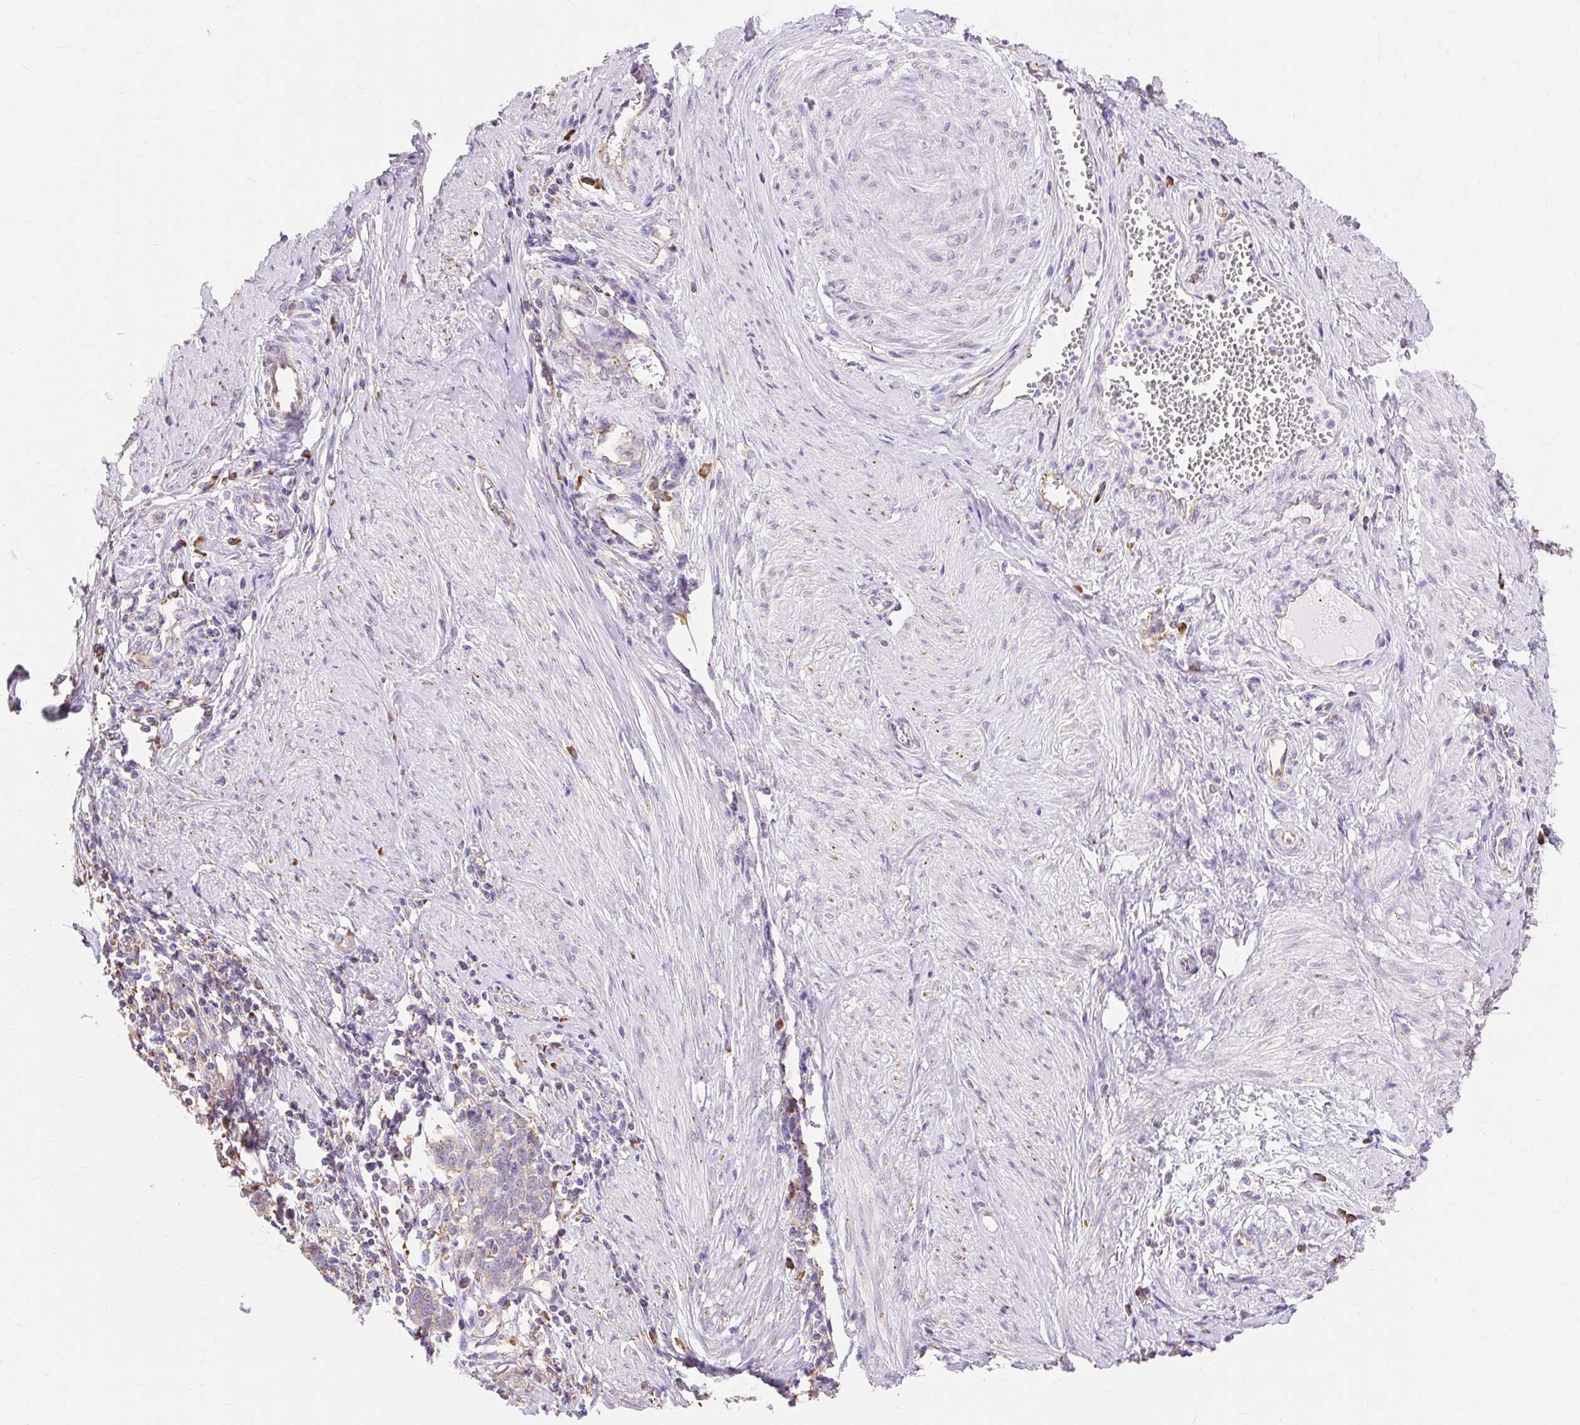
{"staining": {"intensity": "weak", "quantity": "25%-75%", "location": "cytoplasmic/membranous"}, "tissue": "cervical cancer", "cell_type": "Tumor cells", "image_type": "cancer", "snomed": [{"axis": "morphology", "description": "Squamous cell carcinoma, NOS"}, {"axis": "topography", "description": "Cervix"}], "caption": "The immunohistochemical stain shows weak cytoplasmic/membranous expression in tumor cells of cervical cancer tissue.", "gene": "RPS17", "patient": {"sex": "female", "age": 39}}